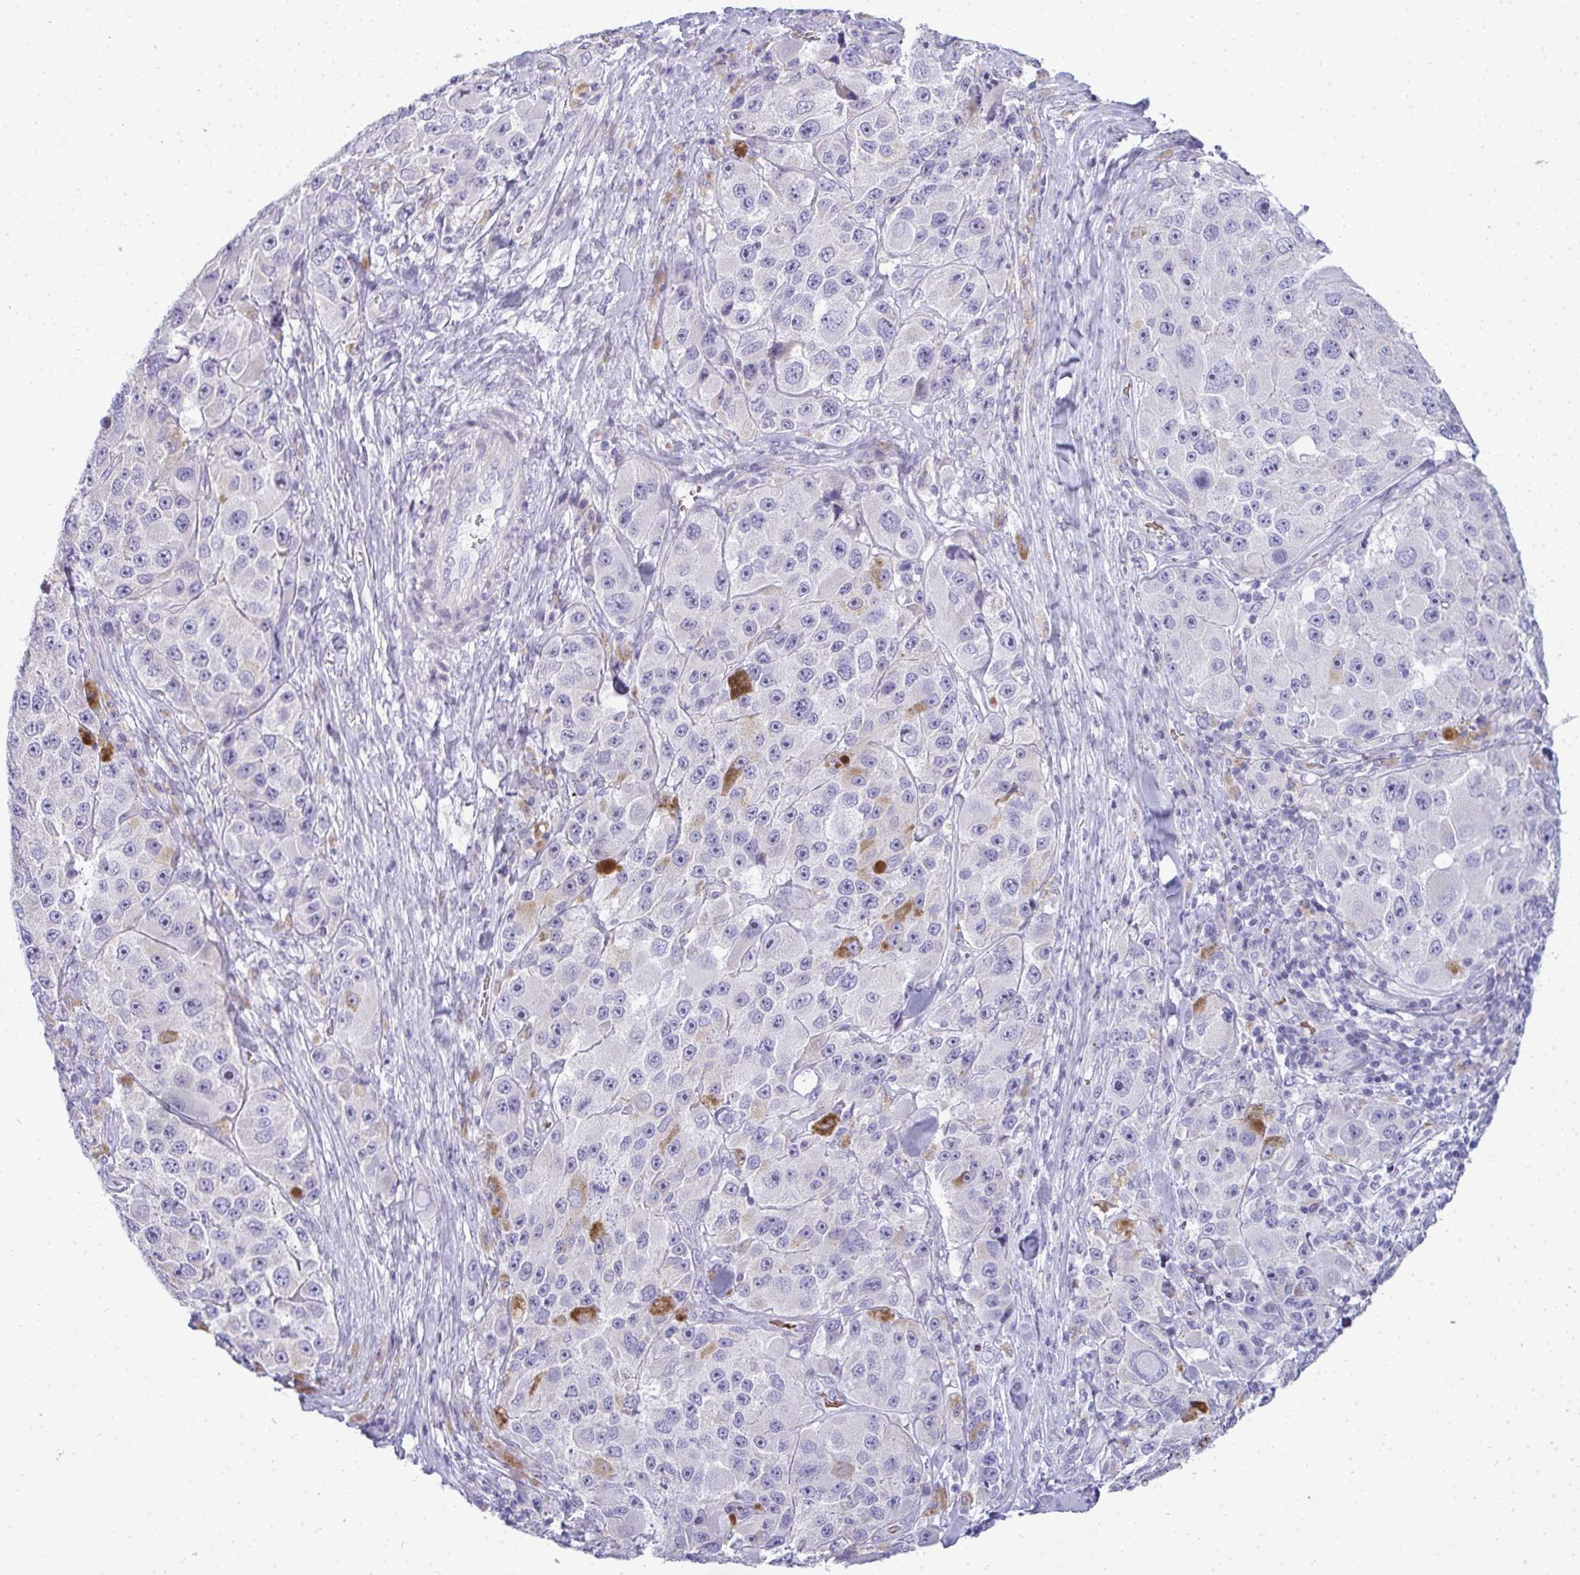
{"staining": {"intensity": "negative", "quantity": "none", "location": "none"}, "tissue": "melanoma", "cell_type": "Tumor cells", "image_type": "cancer", "snomed": [{"axis": "morphology", "description": "Malignant melanoma, Metastatic site"}, {"axis": "topography", "description": "Lymph node"}], "caption": "A histopathology image of human malignant melanoma (metastatic site) is negative for staining in tumor cells.", "gene": "ZNF182", "patient": {"sex": "male", "age": 62}}